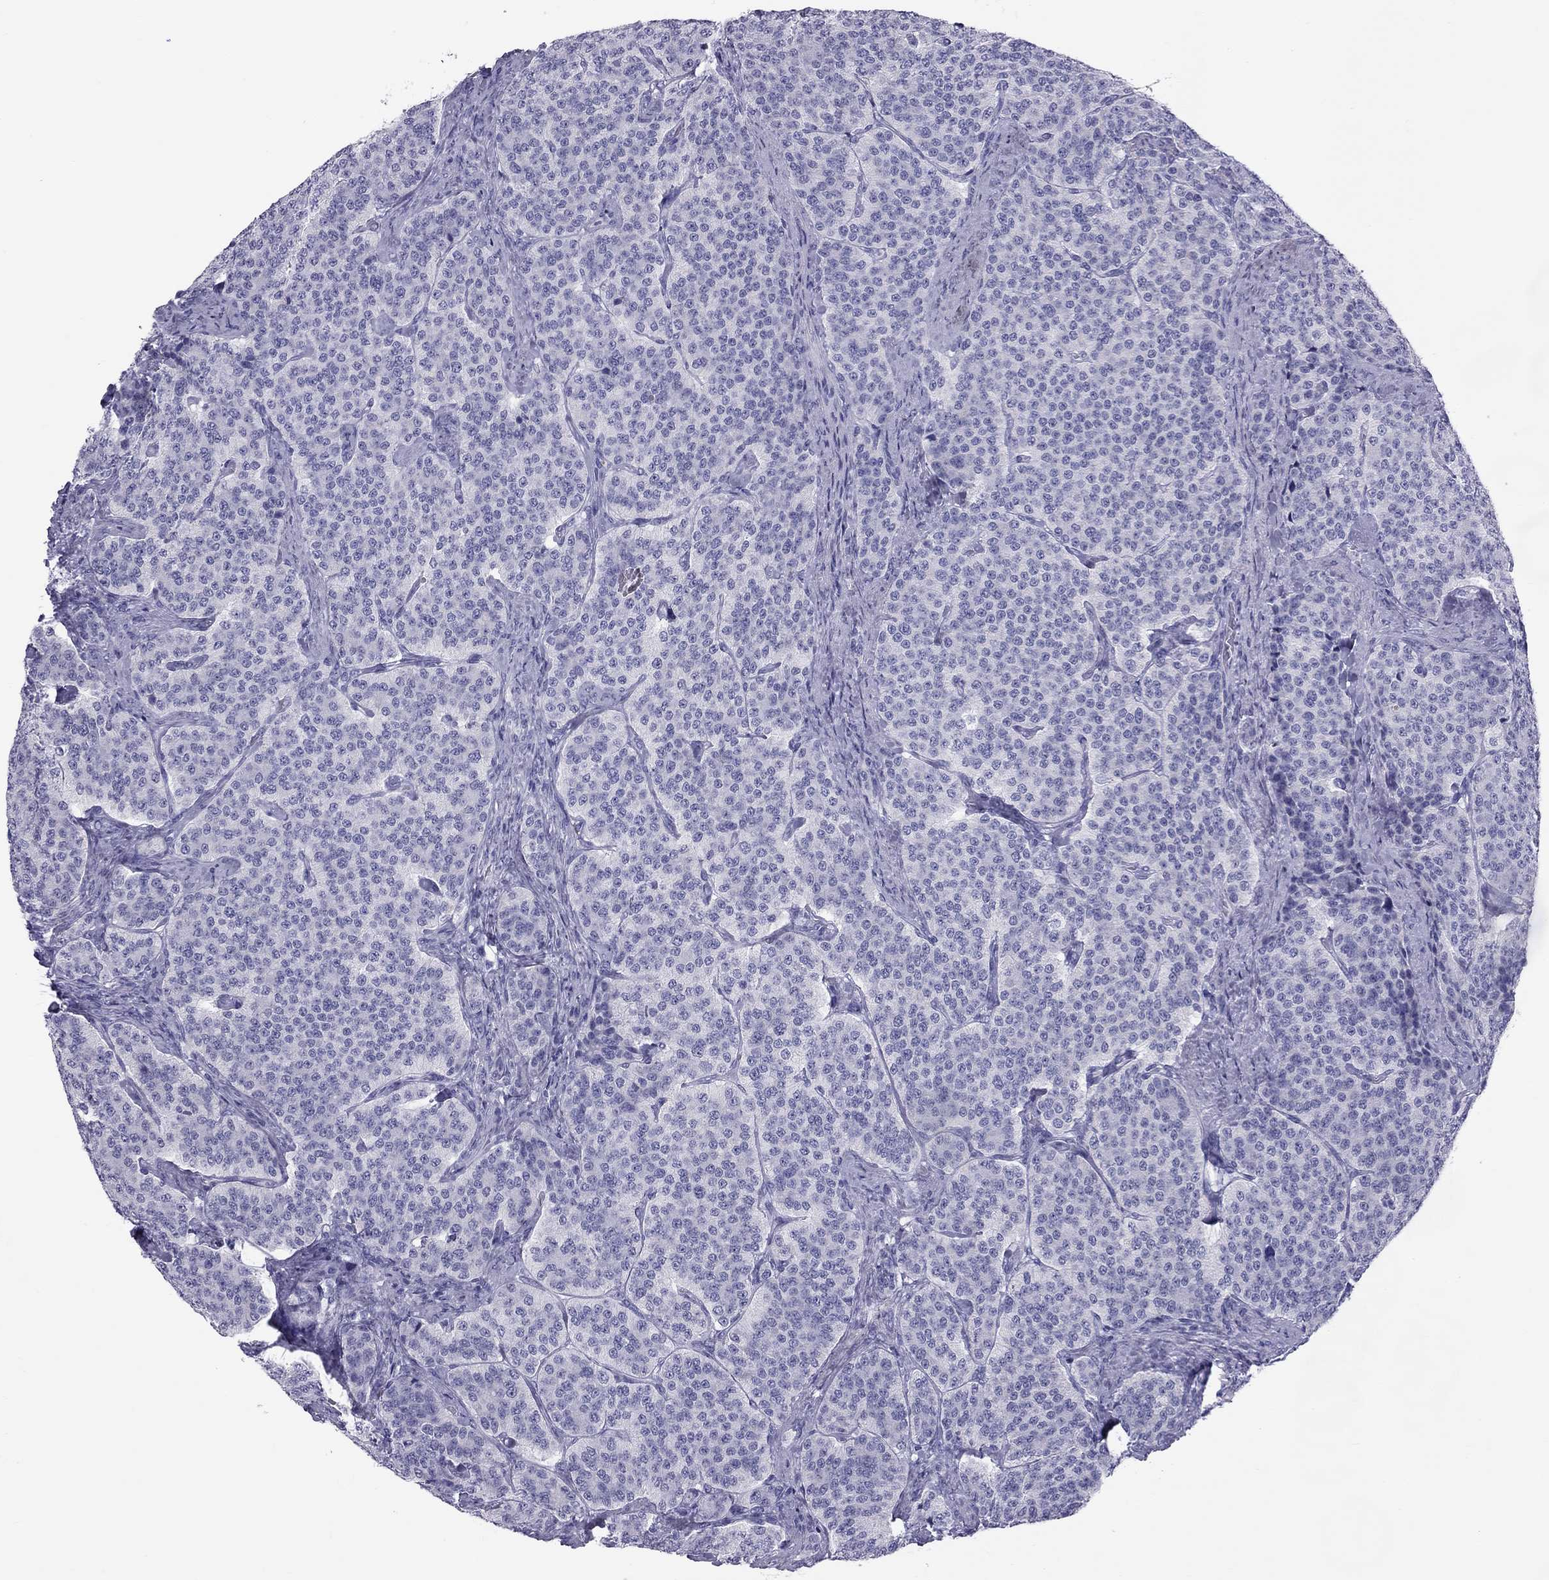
{"staining": {"intensity": "negative", "quantity": "none", "location": "none"}, "tissue": "carcinoid", "cell_type": "Tumor cells", "image_type": "cancer", "snomed": [{"axis": "morphology", "description": "Carcinoid, malignant, NOS"}, {"axis": "topography", "description": "Small intestine"}], "caption": "DAB (3,3'-diaminobenzidine) immunohistochemical staining of carcinoid reveals no significant expression in tumor cells. (Stains: DAB (3,3'-diaminobenzidine) immunohistochemistry with hematoxylin counter stain, Microscopy: brightfield microscopy at high magnification).", "gene": "TRPM3", "patient": {"sex": "female", "age": 58}}